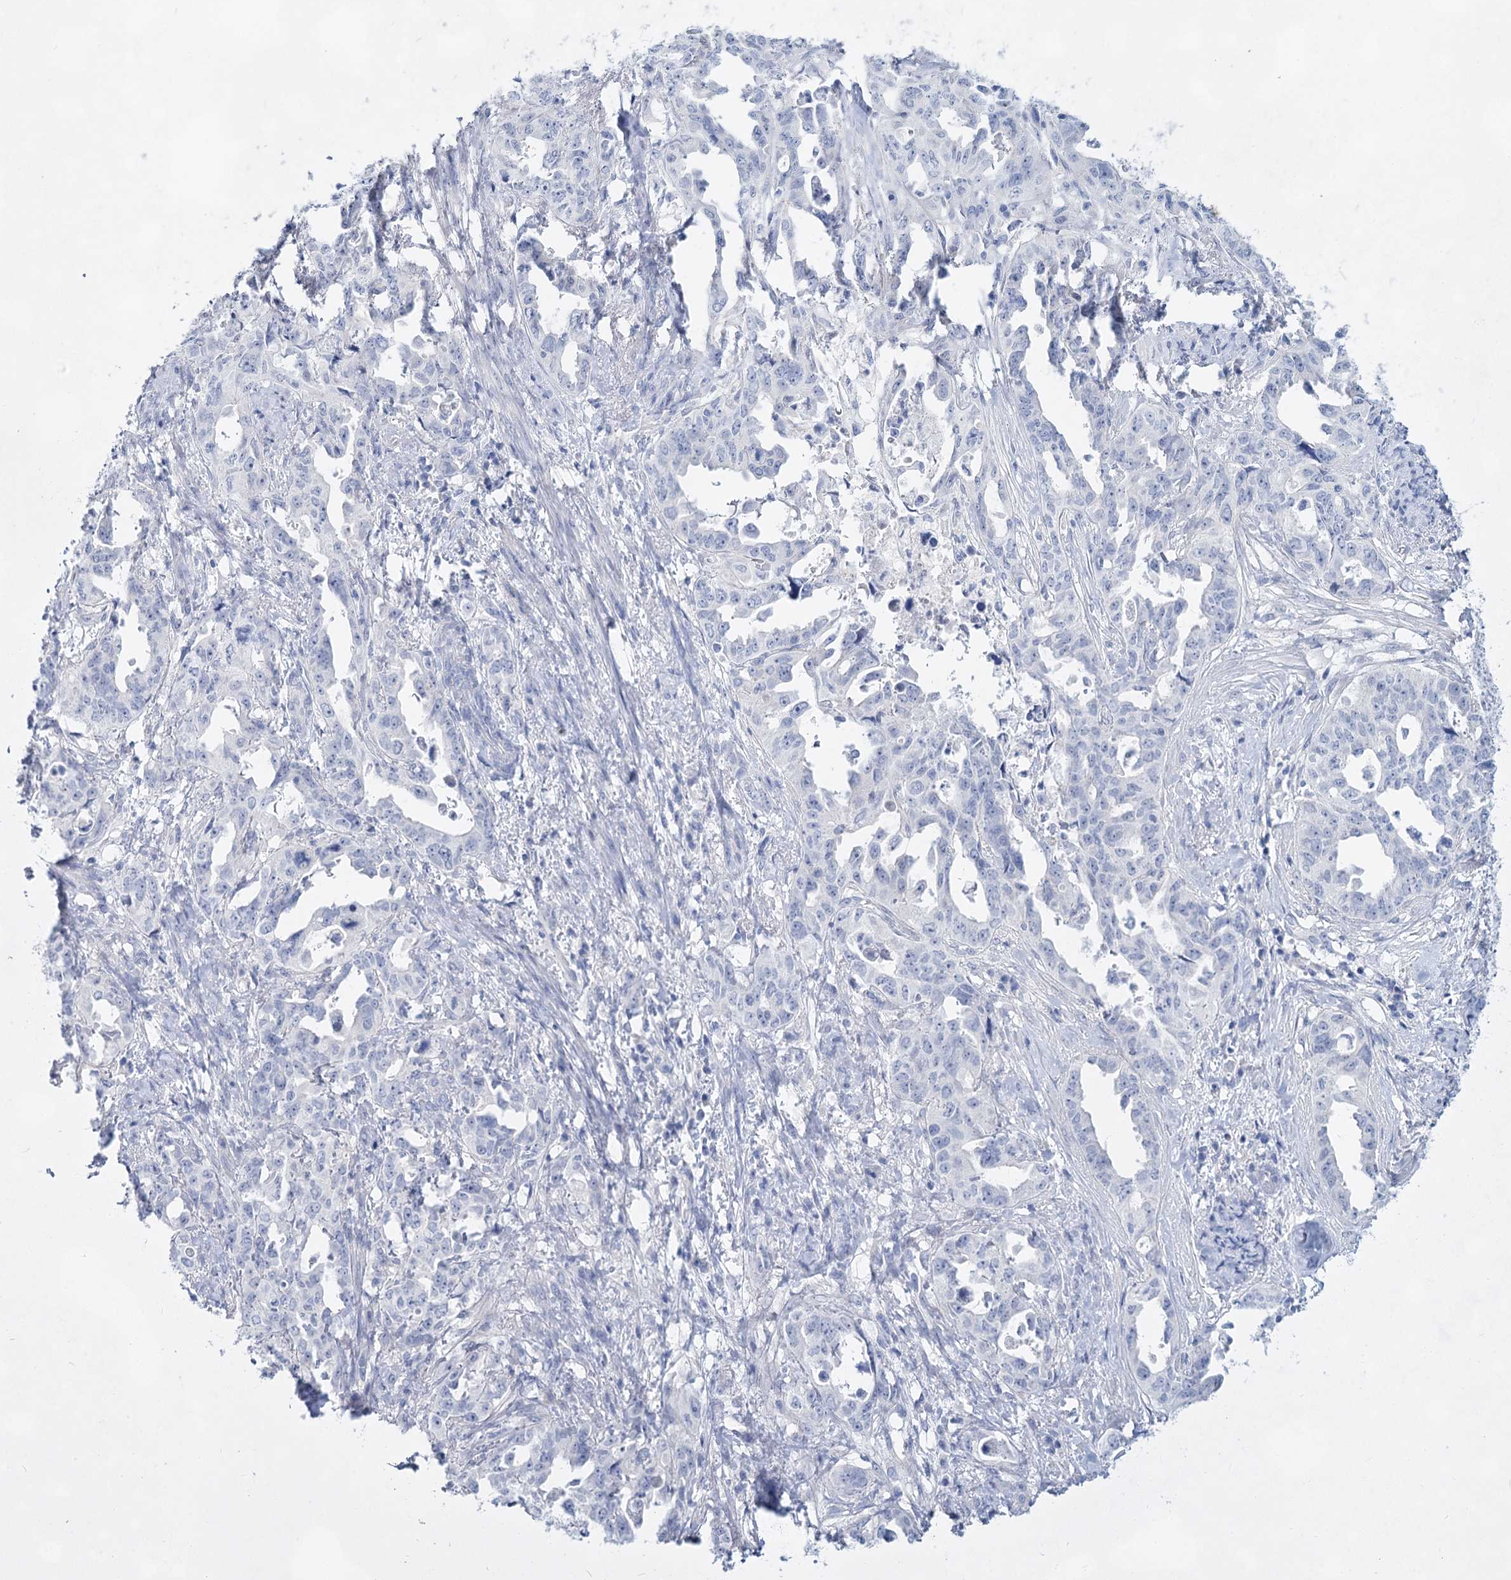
{"staining": {"intensity": "negative", "quantity": "none", "location": "none"}, "tissue": "endometrial cancer", "cell_type": "Tumor cells", "image_type": "cancer", "snomed": [{"axis": "morphology", "description": "Adenocarcinoma, NOS"}, {"axis": "topography", "description": "Endometrium"}], "caption": "Protein analysis of endometrial cancer (adenocarcinoma) demonstrates no significant staining in tumor cells.", "gene": "SLC17A2", "patient": {"sex": "female", "age": 65}}